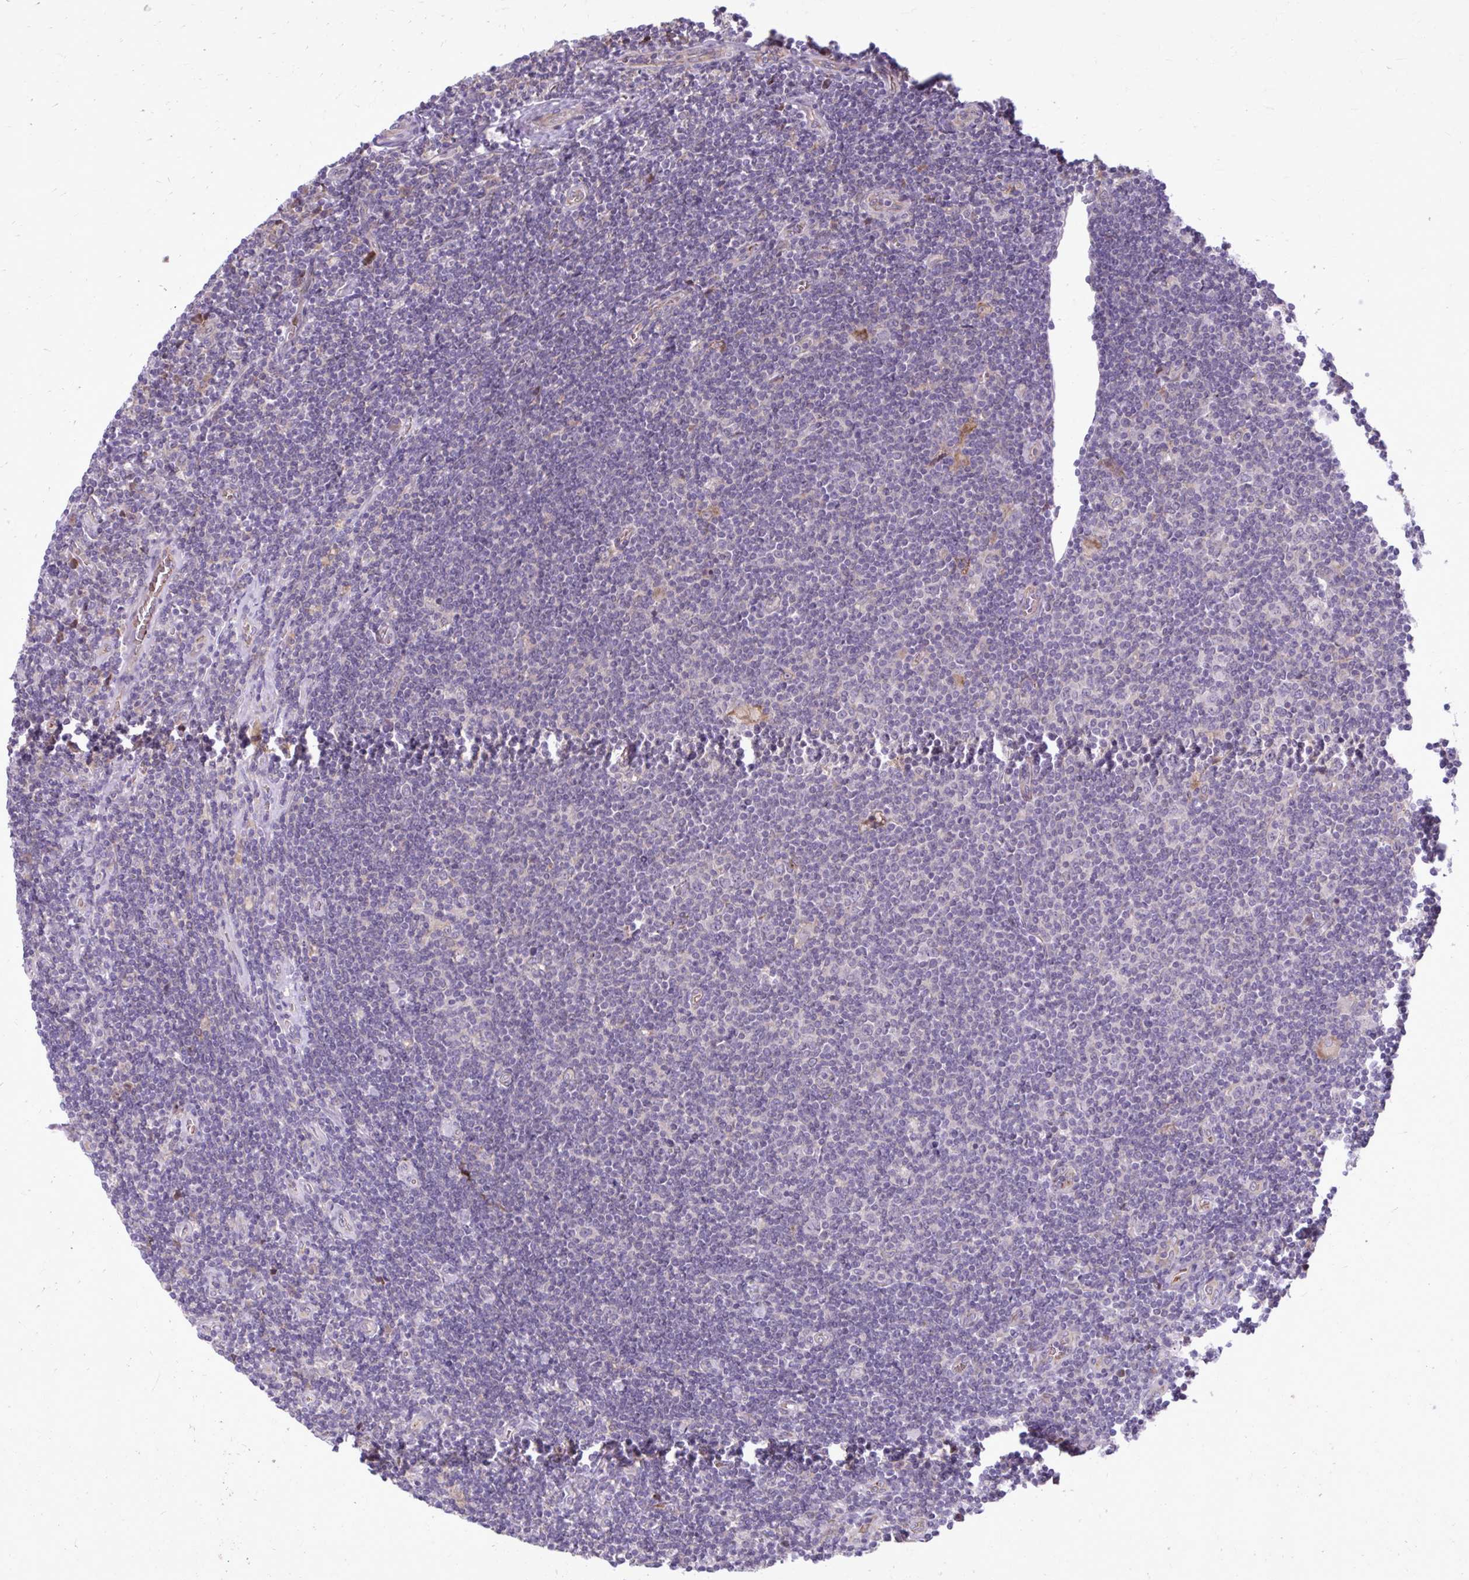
{"staining": {"intensity": "negative", "quantity": "none", "location": "none"}, "tissue": "lymphoma", "cell_type": "Tumor cells", "image_type": "cancer", "snomed": [{"axis": "morphology", "description": "Hodgkin's disease, NOS"}, {"axis": "topography", "description": "Lymph node"}], "caption": "Tumor cells show no significant protein positivity in Hodgkin's disease.", "gene": "SNF8", "patient": {"sex": "male", "age": 40}}